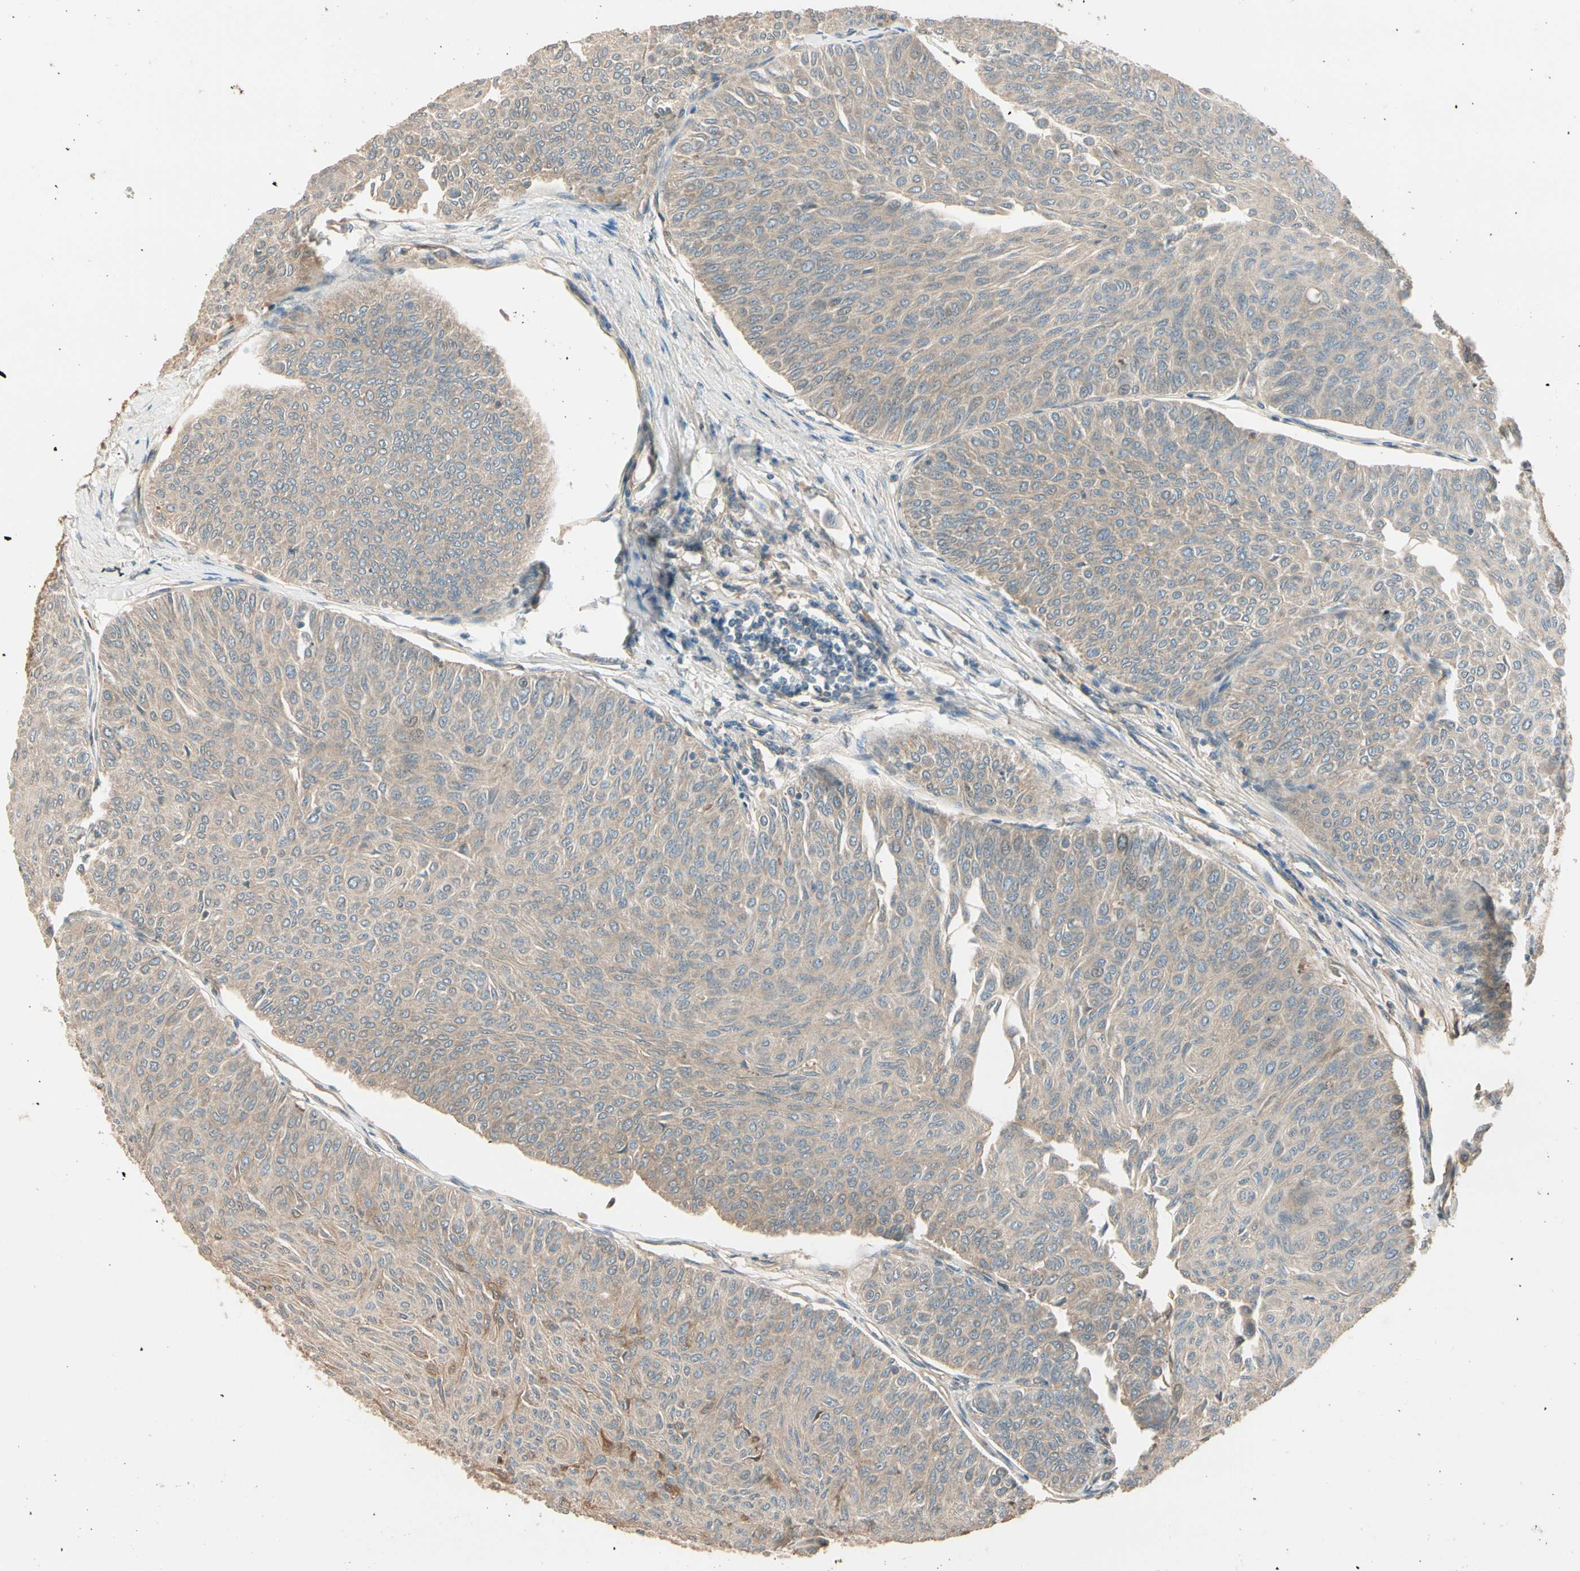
{"staining": {"intensity": "weak", "quantity": ">75%", "location": "cytoplasmic/membranous"}, "tissue": "urothelial cancer", "cell_type": "Tumor cells", "image_type": "cancer", "snomed": [{"axis": "morphology", "description": "Urothelial carcinoma, Low grade"}, {"axis": "topography", "description": "Urinary bladder"}], "caption": "The photomicrograph reveals immunohistochemical staining of urothelial cancer. There is weak cytoplasmic/membranous staining is present in about >75% of tumor cells. Immunohistochemistry (ihc) stains the protein of interest in brown and the nuclei are stained blue.", "gene": "TNFRSF21", "patient": {"sex": "male", "age": 78}}